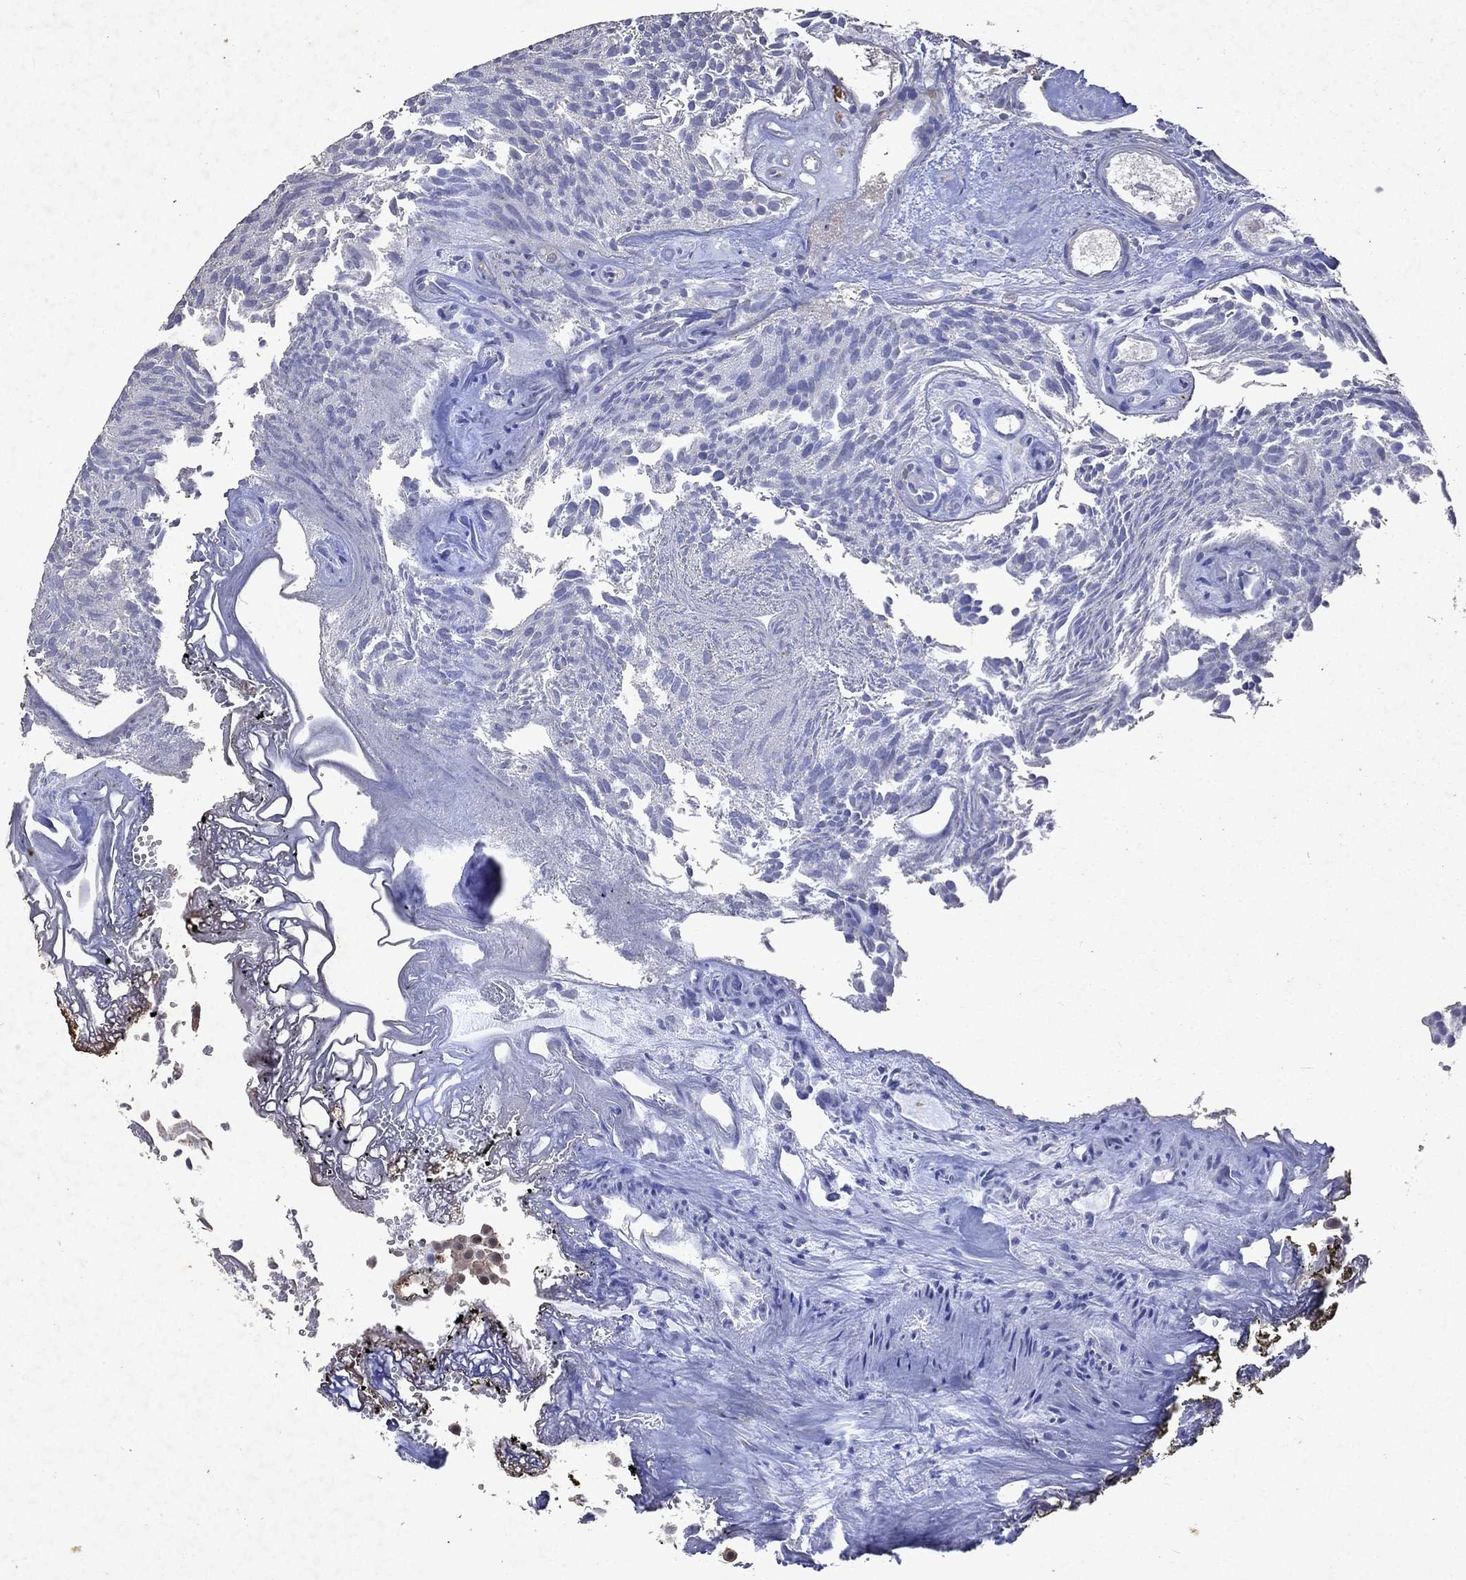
{"staining": {"intensity": "negative", "quantity": "none", "location": "none"}, "tissue": "urothelial cancer", "cell_type": "Tumor cells", "image_type": "cancer", "snomed": [{"axis": "morphology", "description": "Urothelial carcinoma, Low grade"}, {"axis": "topography", "description": "Urinary bladder"}], "caption": "IHC photomicrograph of neoplastic tissue: human urothelial cancer stained with DAB displays no significant protein positivity in tumor cells.", "gene": "MTAP", "patient": {"sex": "female", "age": 87}}